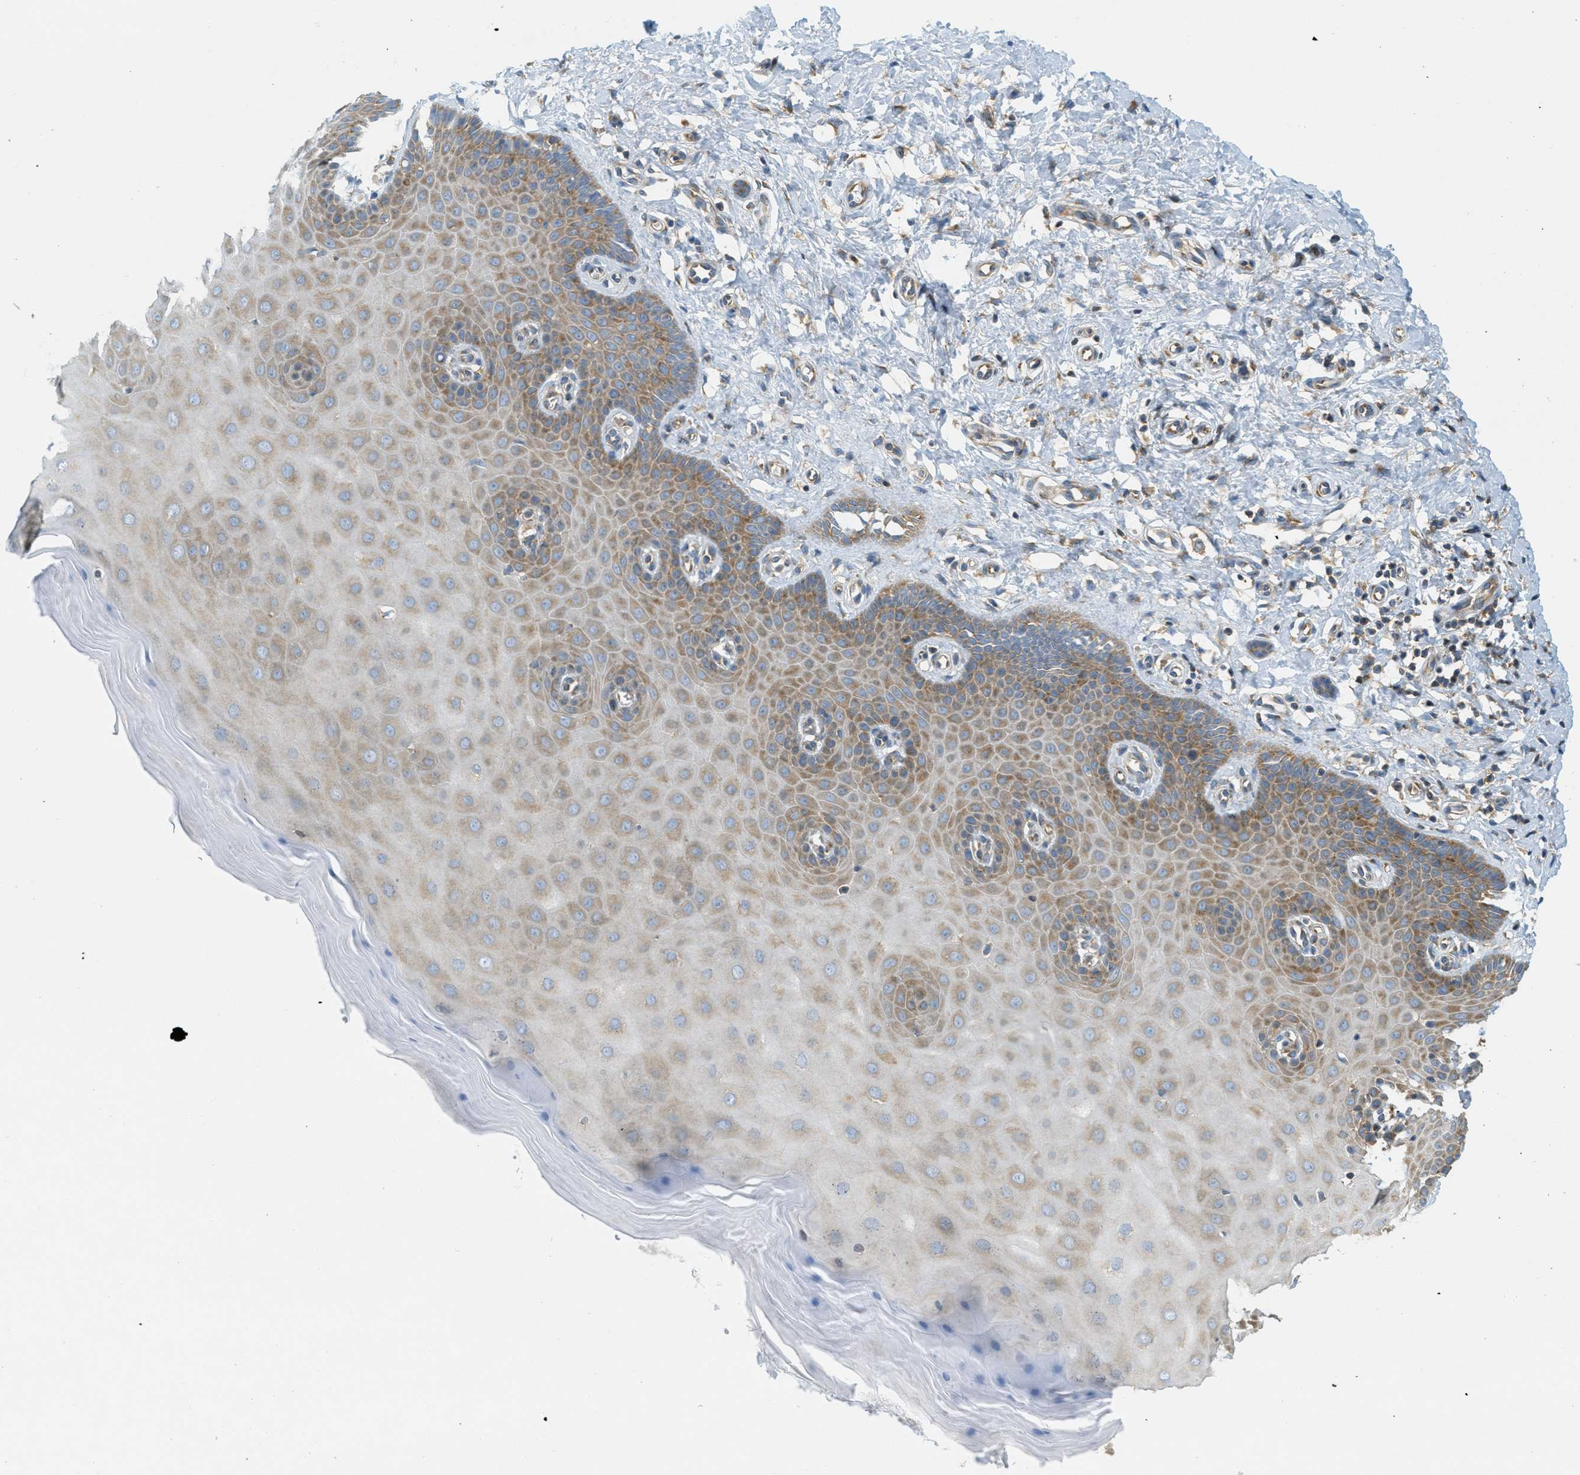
{"staining": {"intensity": "moderate", "quantity": ">75%", "location": "cytoplasmic/membranous"}, "tissue": "cervix", "cell_type": "Glandular cells", "image_type": "normal", "snomed": [{"axis": "morphology", "description": "Normal tissue, NOS"}, {"axis": "topography", "description": "Cervix"}], "caption": "Glandular cells show medium levels of moderate cytoplasmic/membranous staining in about >75% of cells in unremarkable cervix. (brown staining indicates protein expression, while blue staining denotes nuclei).", "gene": "ABCF1", "patient": {"sex": "female", "age": 55}}